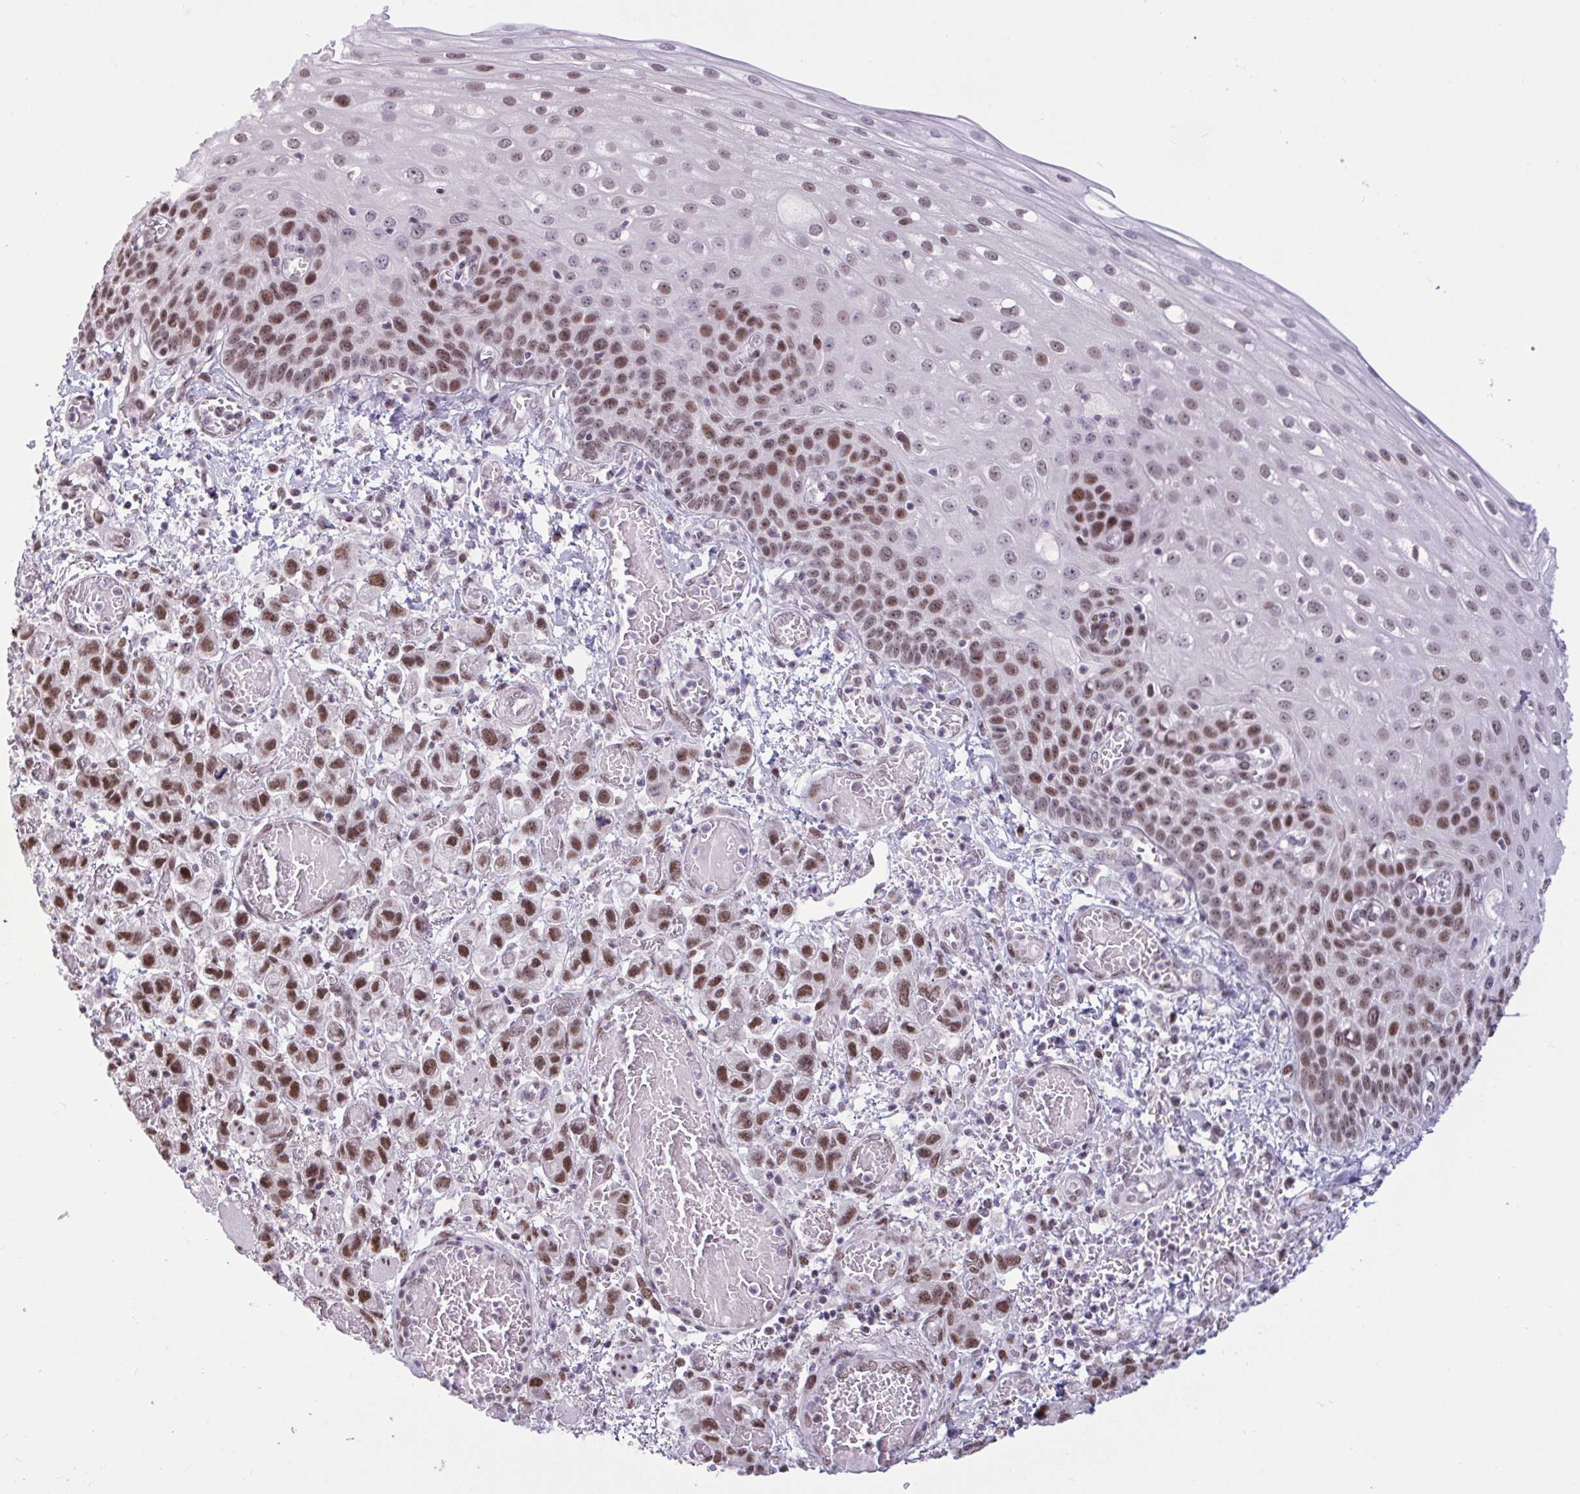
{"staining": {"intensity": "moderate", "quantity": ">75%", "location": "nuclear"}, "tissue": "esophagus", "cell_type": "Squamous epithelial cells", "image_type": "normal", "snomed": [{"axis": "morphology", "description": "Normal tissue, NOS"}, {"axis": "morphology", "description": "Adenocarcinoma, NOS"}, {"axis": "topography", "description": "Esophagus"}], "caption": "Unremarkable esophagus demonstrates moderate nuclear staining in about >75% of squamous epithelial cells, visualized by immunohistochemistry.", "gene": "CBFA2T2", "patient": {"sex": "male", "age": 81}}